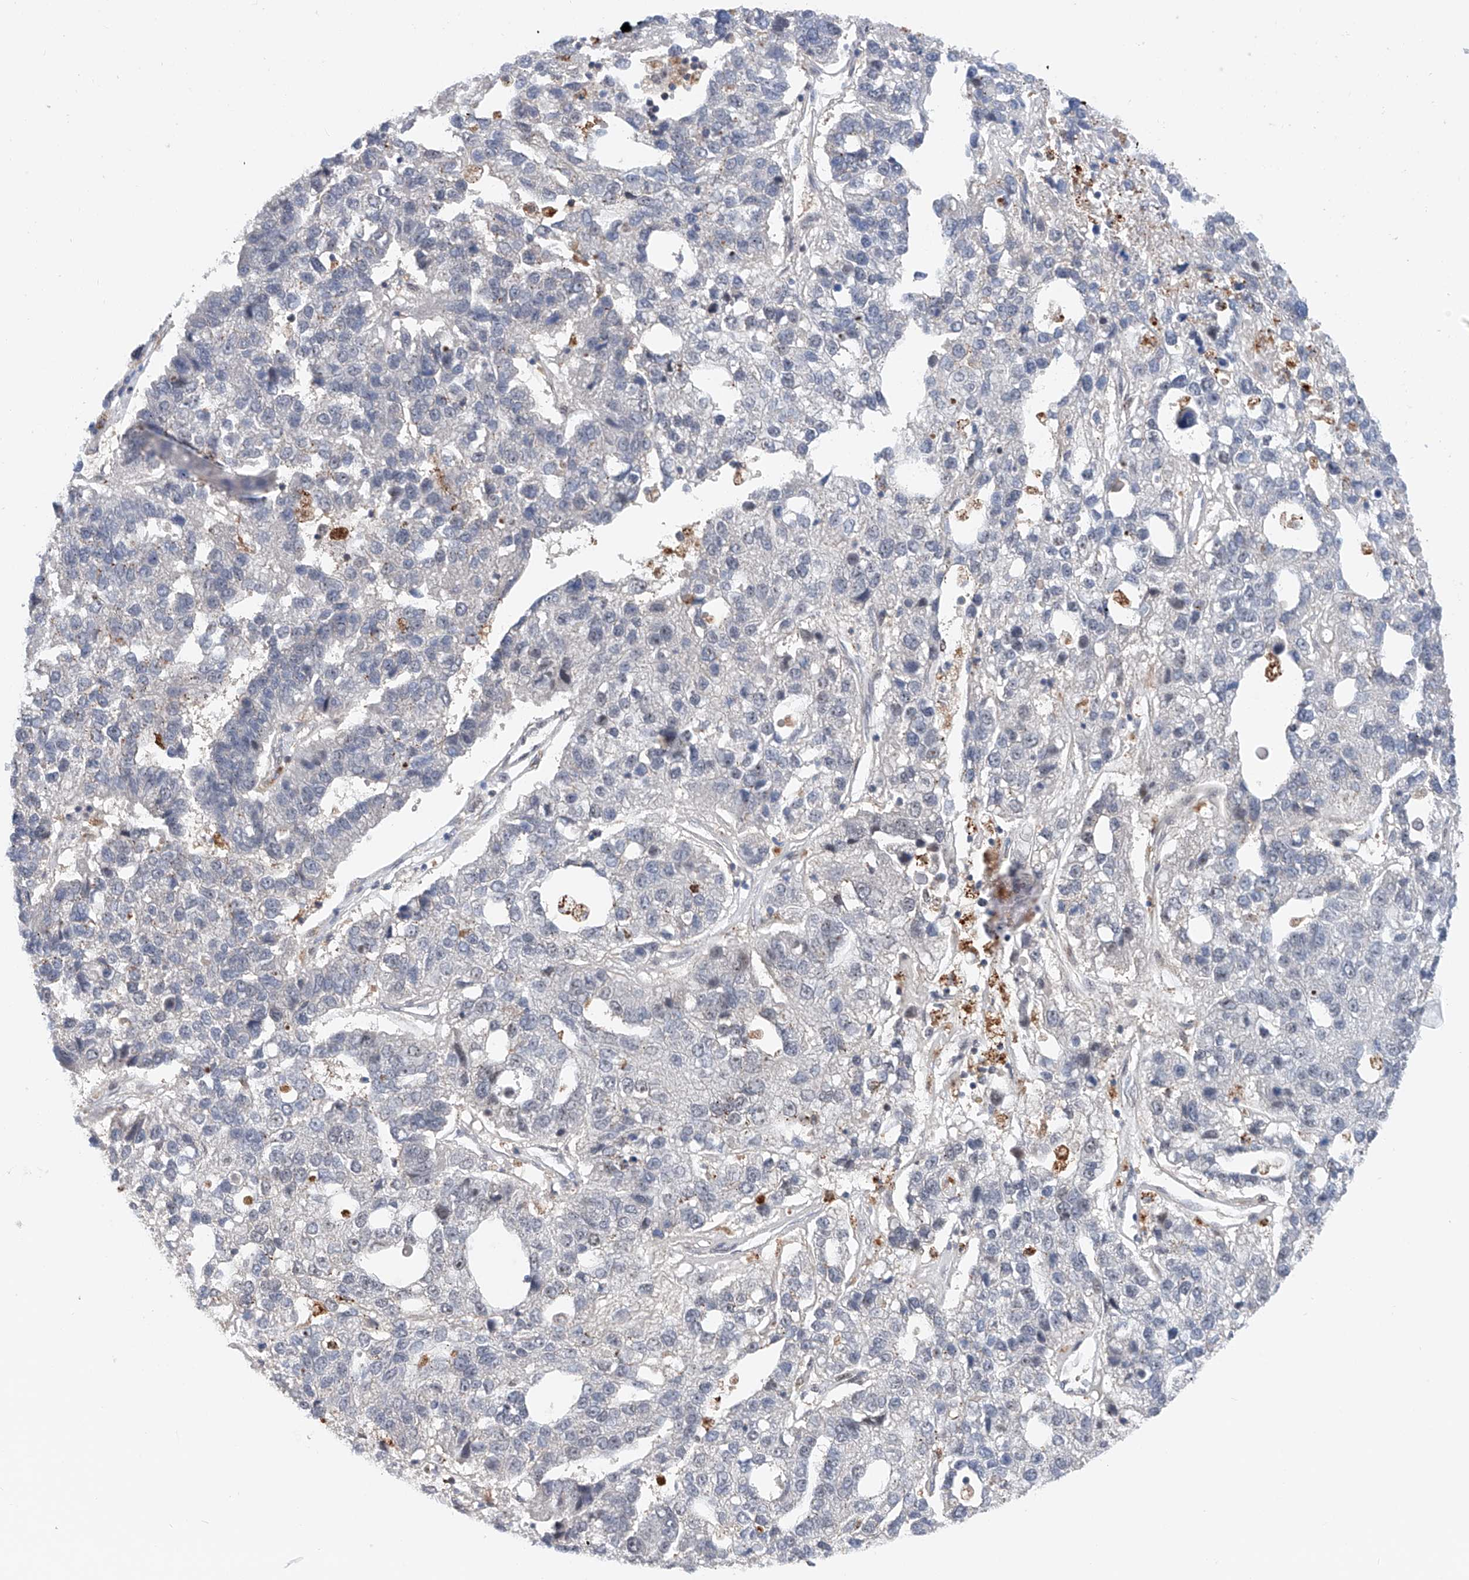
{"staining": {"intensity": "negative", "quantity": "none", "location": "none"}, "tissue": "pancreatic cancer", "cell_type": "Tumor cells", "image_type": "cancer", "snomed": [{"axis": "morphology", "description": "Adenocarcinoma, NOS"}, {"axis": "topography", "description": "Pancreas"}], "caption": "Image shows no significant protein staining in tumor cells of pancreatic adenocarcinoma. (DAB (3,3'-diaminobenzidine) immunohistochemistry (IHC), high magnification).", "gene": "SNRNP200", "patient": {"sex": "female", "age": 61}}